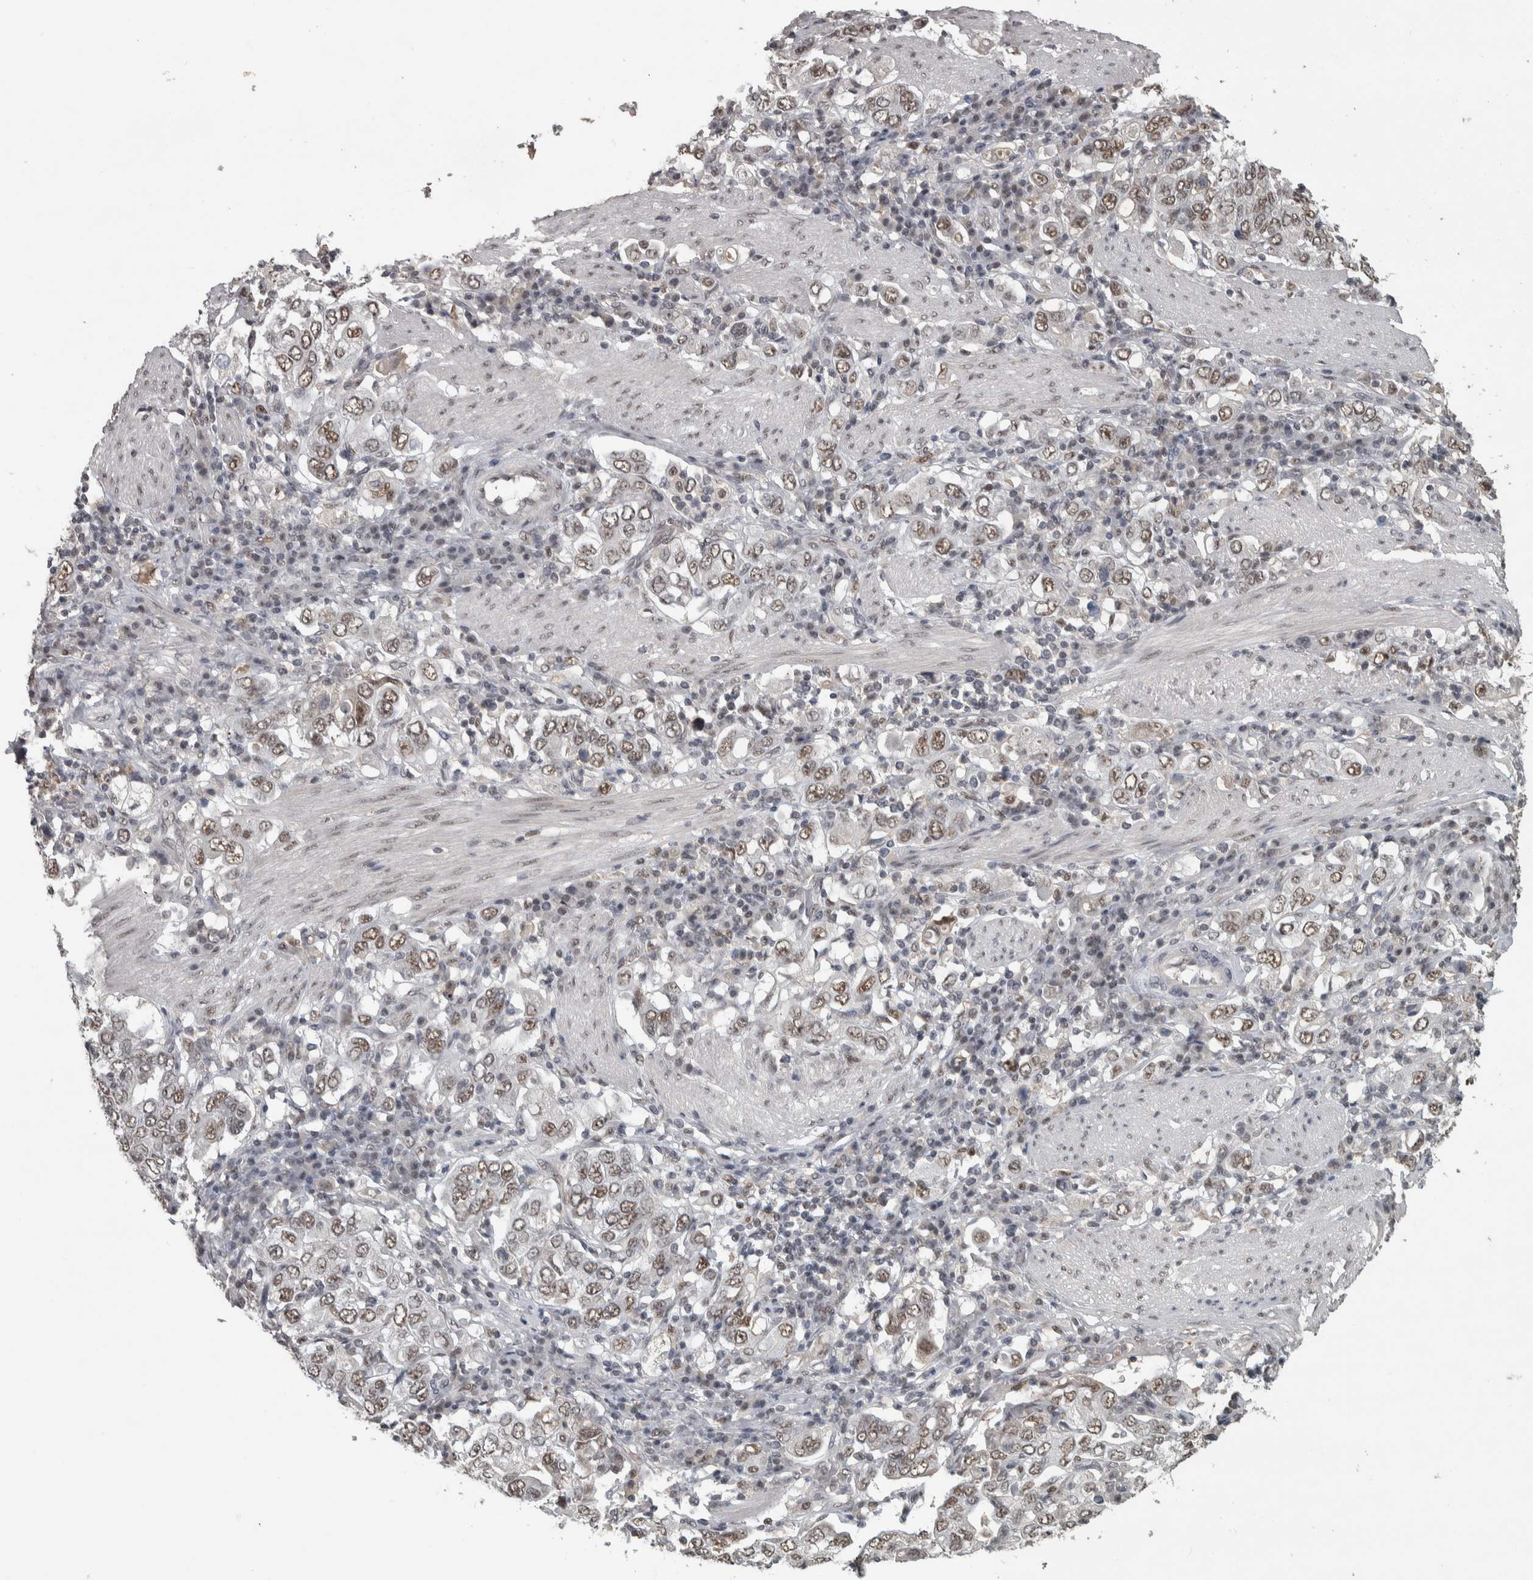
{"staining": {"intensity": "weak", "quantity": ">75%", "location": "nuclear"}, "tissue": "stomach cancer", "cell_type": "Tumor cells", "image_type": "cancer", "snomed": [{"axis": "morphology", "description": "Adenocarcinoma, NOS"}, {"axis": "topography", "description": "Stomach, upper"}], "caption": "Immunohistochemistry micrograph of neoplastic tissue: adenocarcinoma (stomach) stained using IHC reveals low levels of weak protein expression localized specifically in the nuclear of tumor cells, appearing as a nuclear brown color.", "gene": "DDX42", "patient": {"sex": "male", "age": 62}}